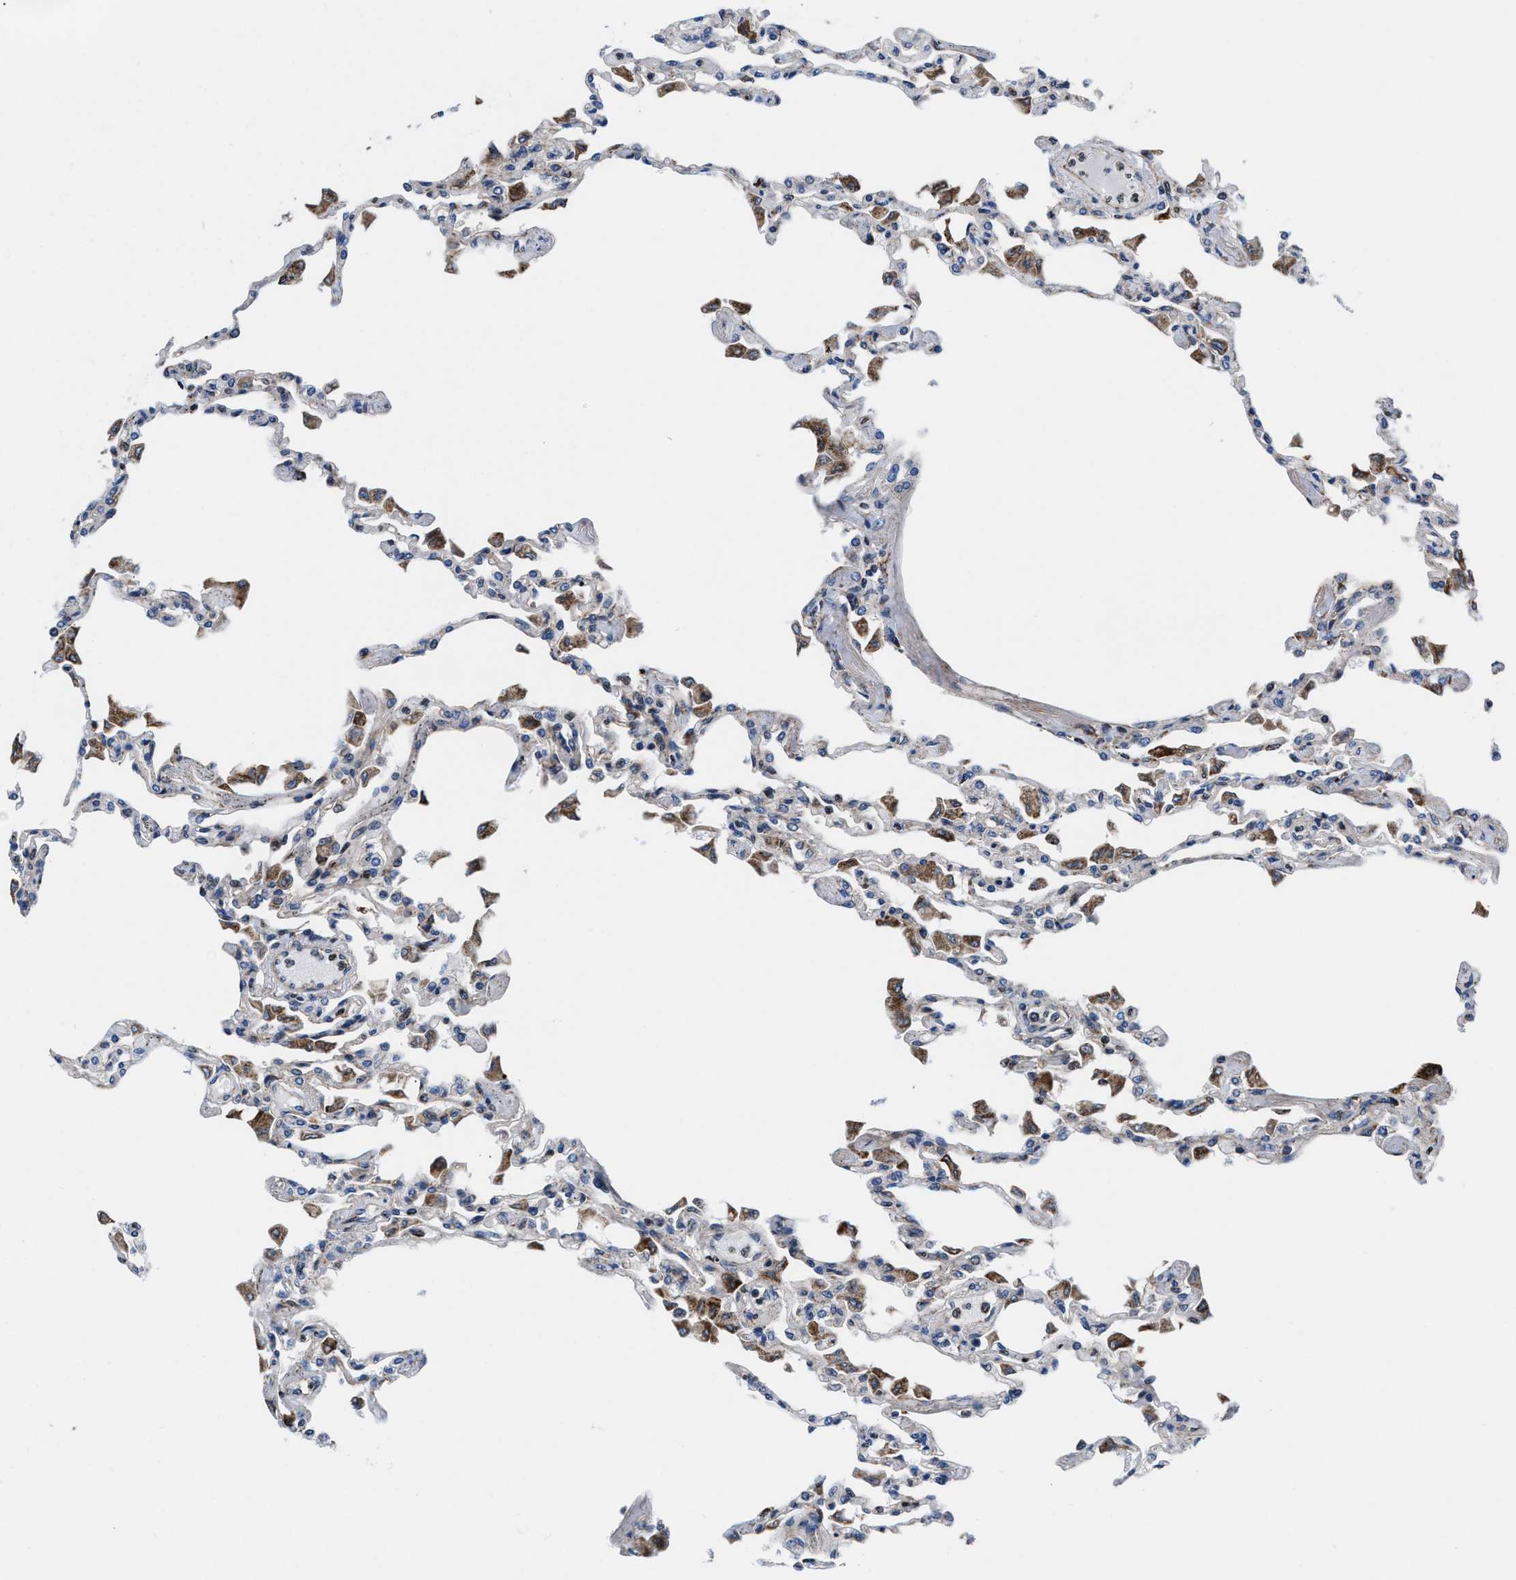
{"staining": {"intensity": "moderate", "quantity": "<25%", "location": "cytoplasmic/membranous"}, "tissue": "lung", "cell_type": "Alveolar cells", "image_type": "normal", "snomed": [{"axis": "morphology", "description": "Normal tissue, NOS"}, {"axis": "topography", "description": "Bronchus"}, {"axis": "topography", "description": "Lung"}], "caption": "This is a histology image of IHC staining of unremarkable lung, which shows moderate expression in the cytoplasmic/membranous of alveolar cells.", "gene": "PRR15L", "patient": {"sex": "female", "age": 49}}